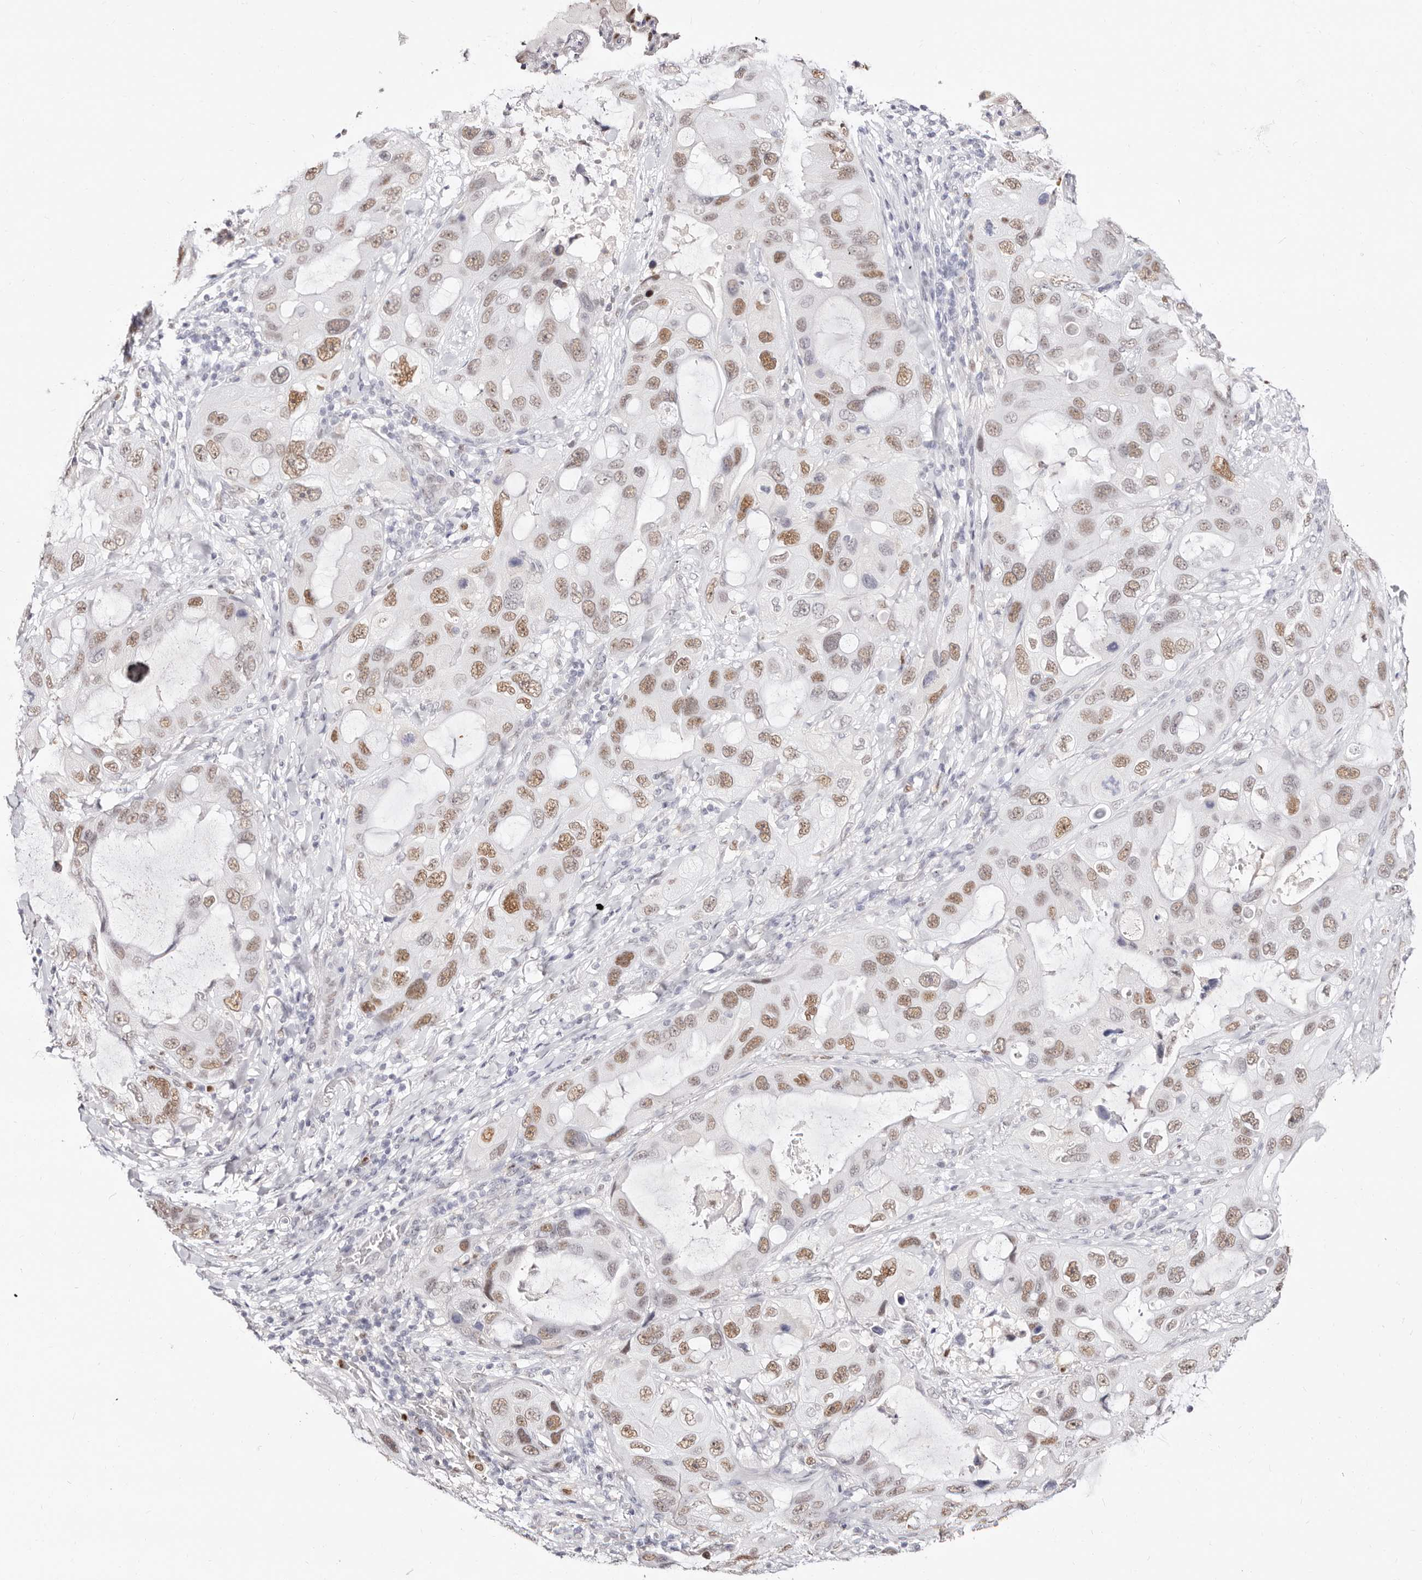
{"staining": {"intensity": "moderate", "quantity": ">75%", "location": "nuclear"}, "tissue": "lung cancer", "cell_type": "Tumor cells", "image_type": "cancer", "snomed": [{"axis": "morphology", "description": "Squamous cell carcinoma, NOS"}, {"axis": "topography", "description": "Lung"}], "caption": "Human squamous cell carcinoma (lung) stained with a protein marker demonstrates moderate staining in tumor cells.", "gene": "TKT", "patient": {"sex": "female", "age": 73}}